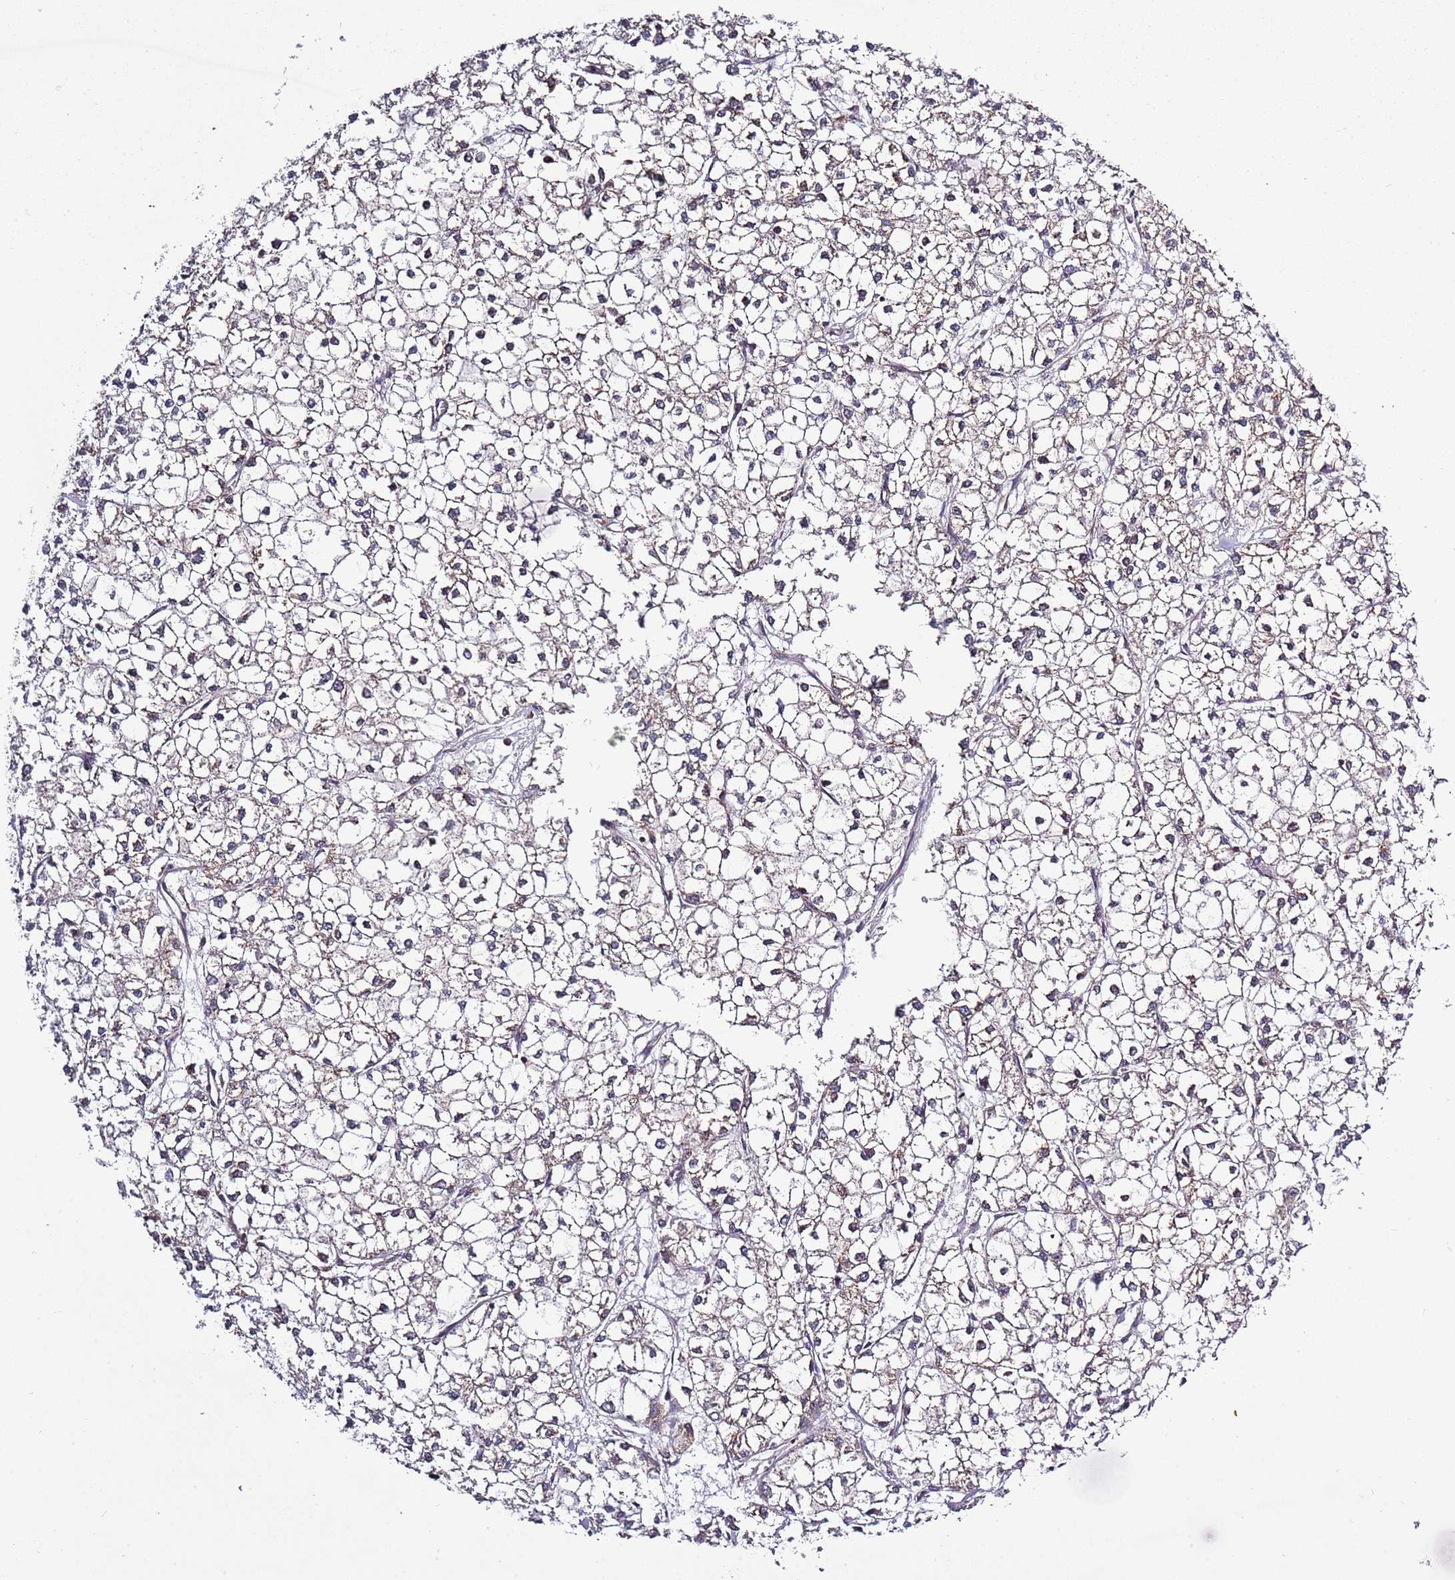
{"staining": {"intensity": "negative", "quantity": "none", "location": "none"}, "tissue": "liver cancer", "cell_type": "Tumor cells", "image_type": "cancer", "snomed": [{"axis": "morphology", "description": "Carcinoma, Hepatocellular, NOS"}, {"axis": "topography", "description": "Liver"}], "caption": "Immunohistochemistry (IHC) photomicrograph of human liver cancer stained for a protein (brown), which displays no expression in tumor cells. (Stains: DAB immunohistochemistry (IHC) with hematoxylin counter stain, Microscopy: brightfield microscopy at high magnification).", "gene": "IRS4", "patient": {"sex": "female", "age": 43}}